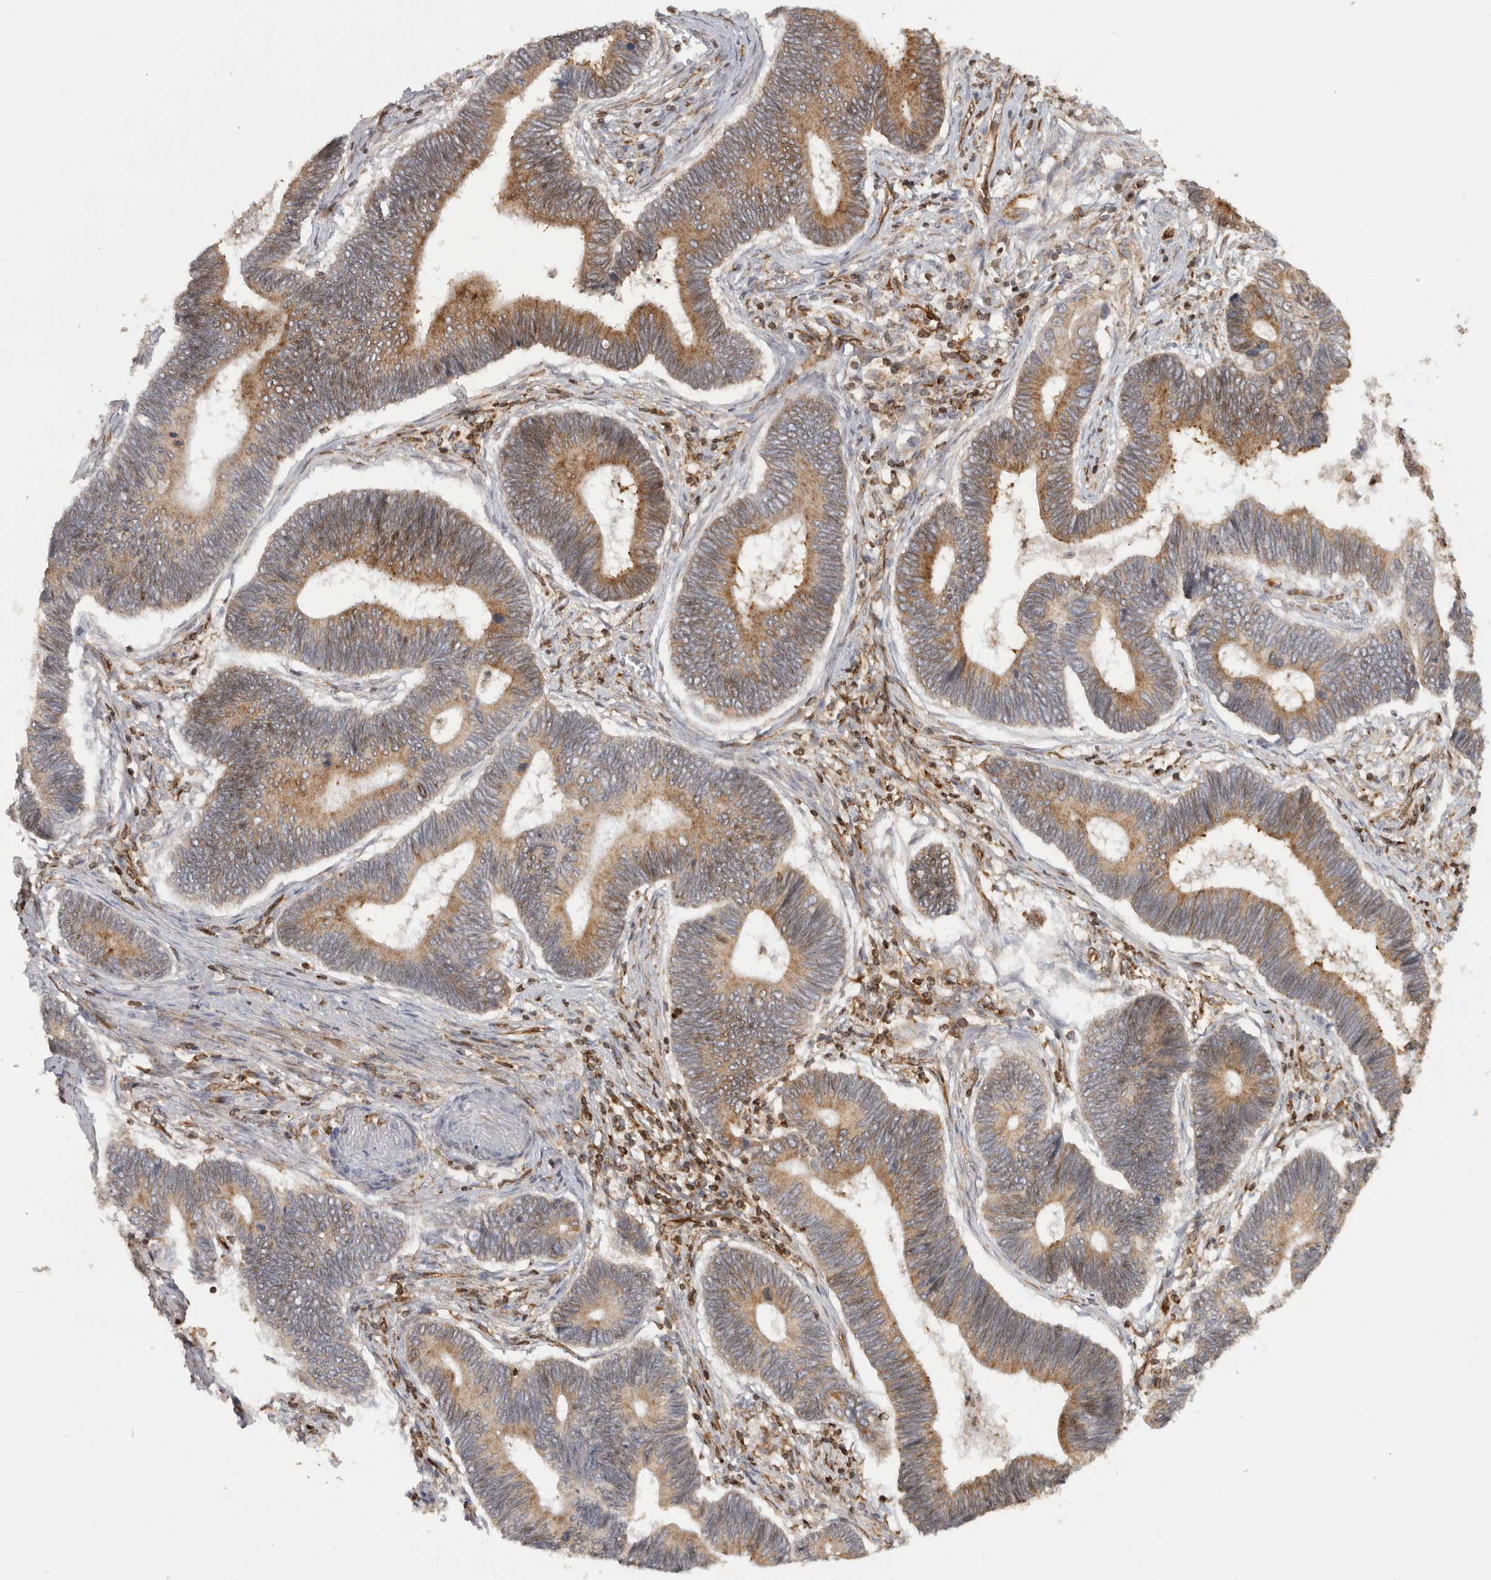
{"staining": {"intensity": "moderate", "quantity": ">75%", "location": "cytoplasmic/membranous"}, "tissue": "pancreatic cancer", "cell_type": "Tumor cells", "image_type": "cancer", "snomed": [{"axis": "morphology", "description": "Adenocarcinoma, NOS"}, {"axis": "topography", "description": "Pancreas"}], "caption": "A brown stain highlights moderate cytoplasmic/membranous staining of a protein in human adenocarcinoma (pancreatic) tumor cells.", "gene": "HLA-E", "patient": {"sex": "female", "age": 70}}